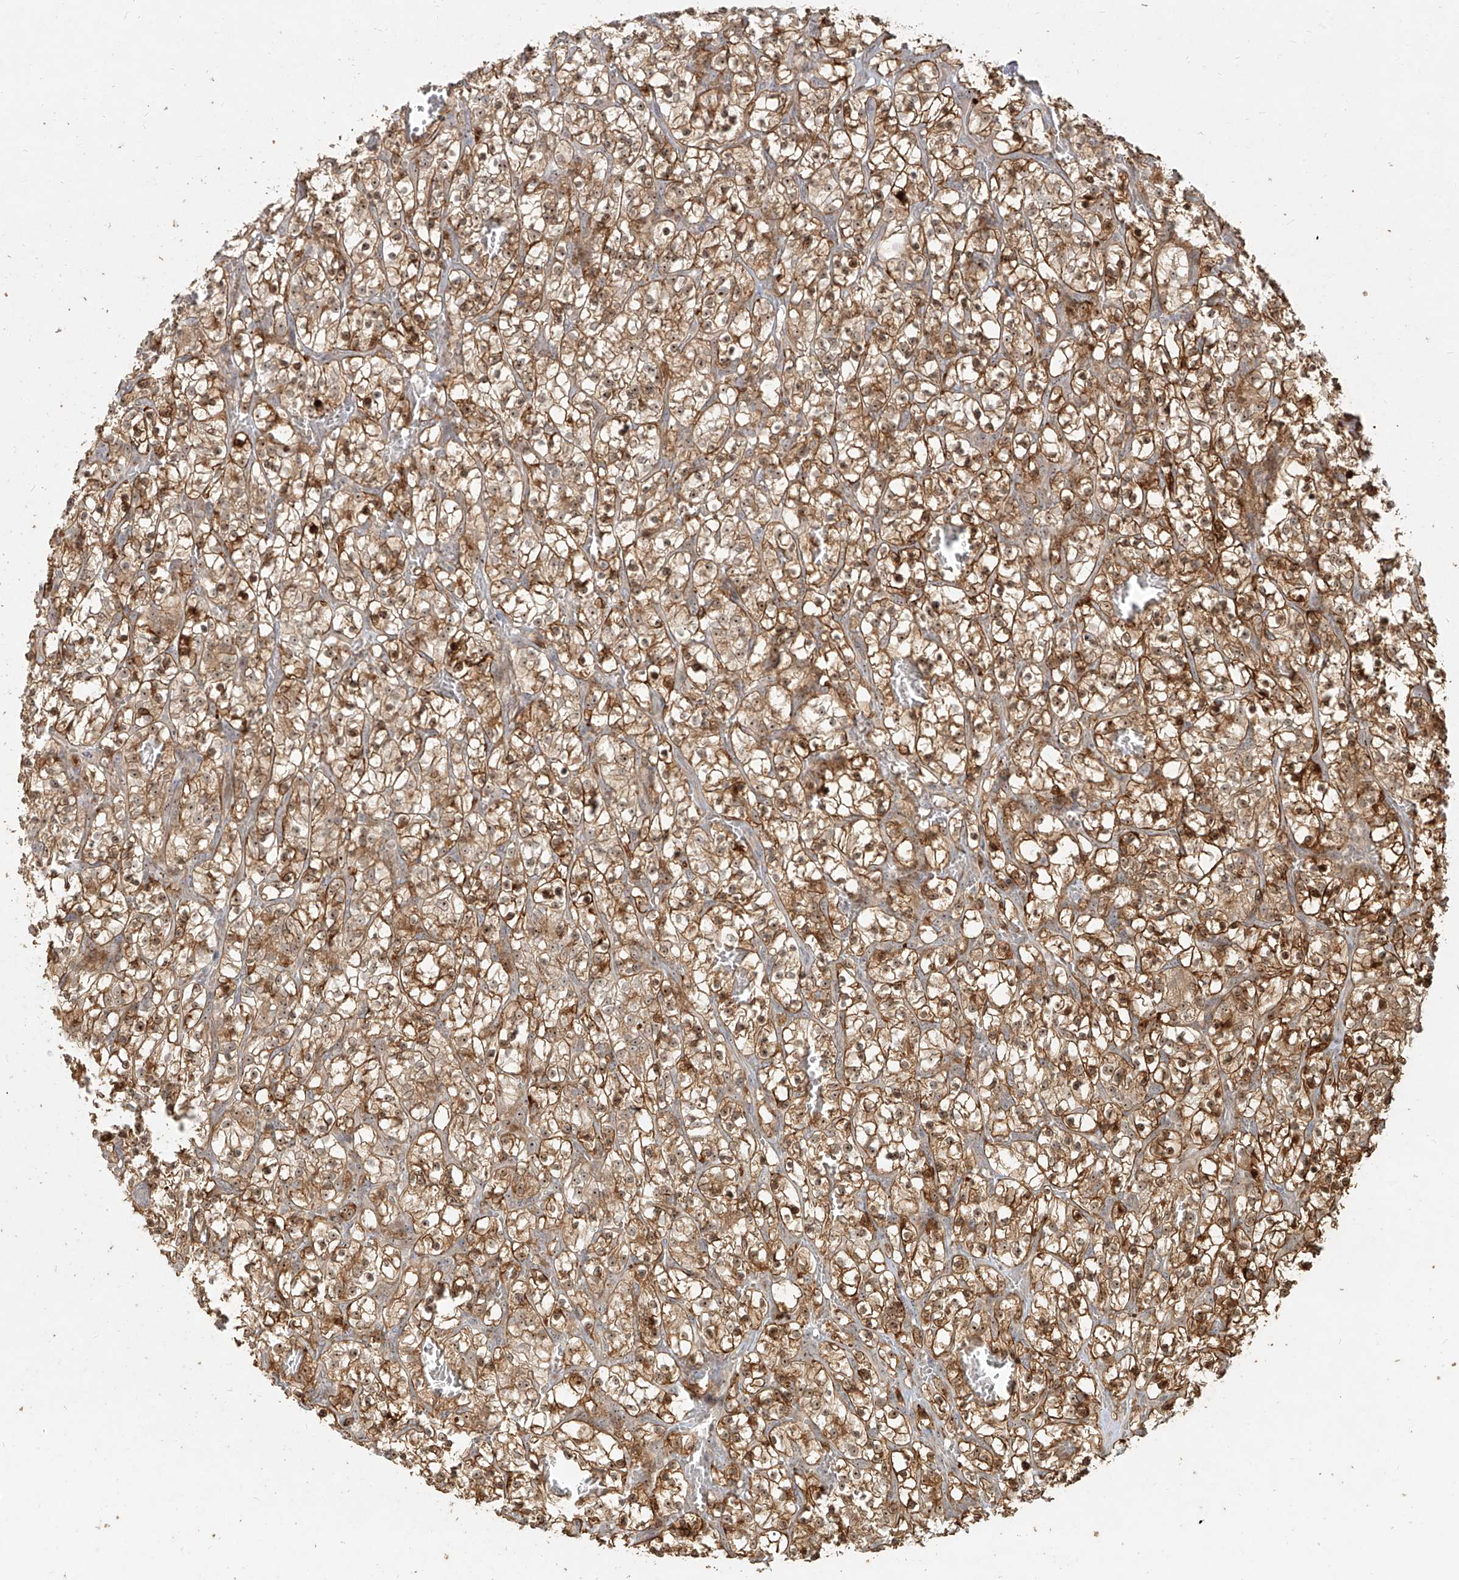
{"staining": {"intensity": "moderate", "quantity": ">75%", "location": "cytoplasmic/membranous,nuclear"}, "tissue": "renal cancer", "cell_type": "Tumor cells", "image_type": "cancer", "snomed": [{"axis": "morphology", "description": "Adenocarcinoma, NOS"}, {"axis": "topography", "description": "Kidney"}], "caption": "A histopathology image showing moderate cytoplasmic/membranous and nuclear expression in about >75% of tumor cells in adenocarcinoma (renal), as visualized by brown immunohistochemical staining.", "gene": "BYSL", "patient": {"sex": "female", "age": 57}}